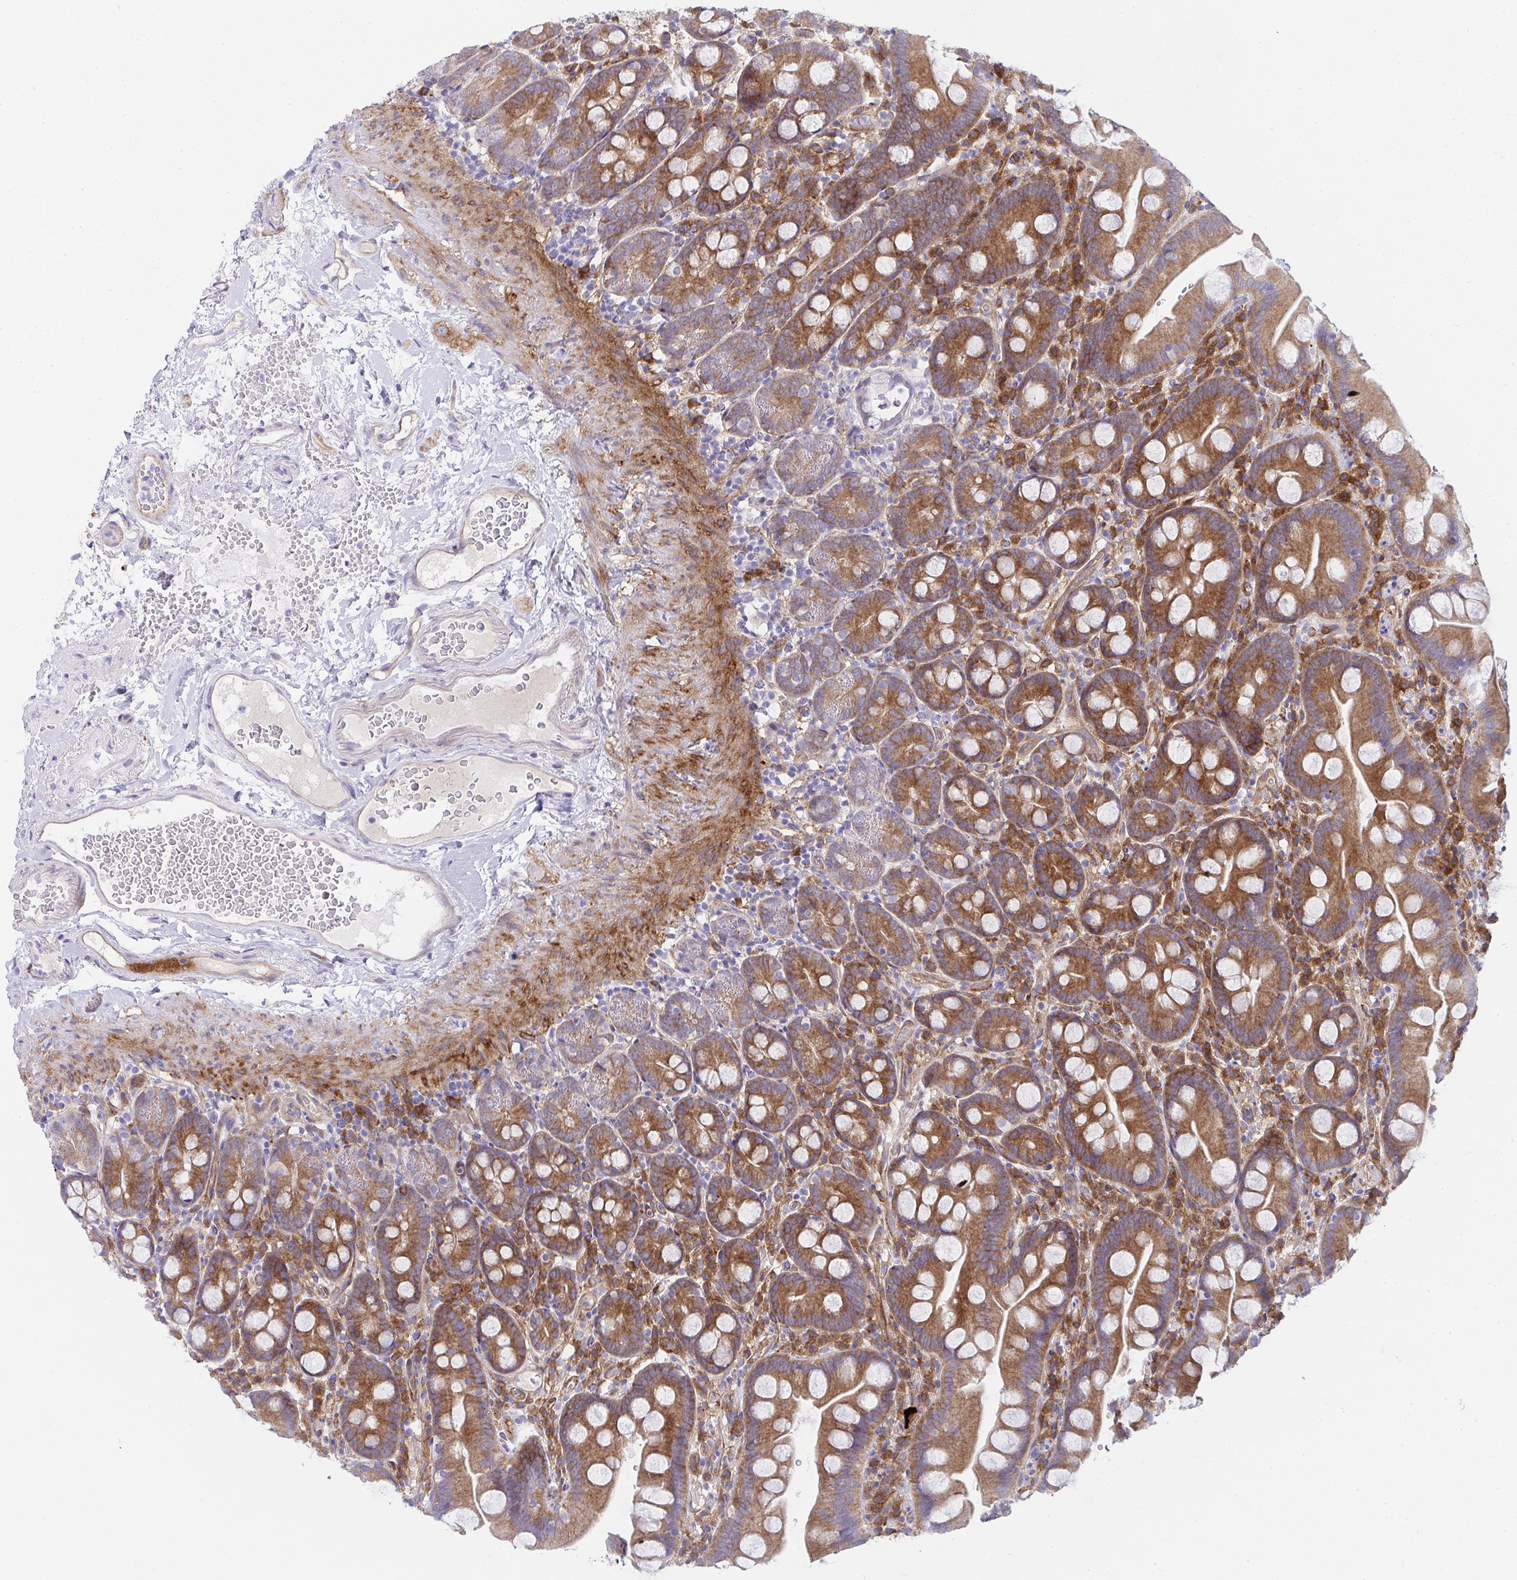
{"staining": {"intensity": "strong", "quantity": "25%-75%", "location": "cytoplasmic/membranous"}, "tissue": "small intestine", "cell_type": "Glandular cells", "image_type": "normal", "snomed": [{"axis": "morphology", "description": "Normal tissue, NOS"}, {"axis": "topography", "description": "Small intestine"}], "caption": "Strong cytoplasmic/membranous expression for a protein is seen in approximately 25%-75% of glandular cells of normal small intestine using immunohistochemistry.", "gene": "GAB1", "patient": {"sex": "female", "age": 68}}